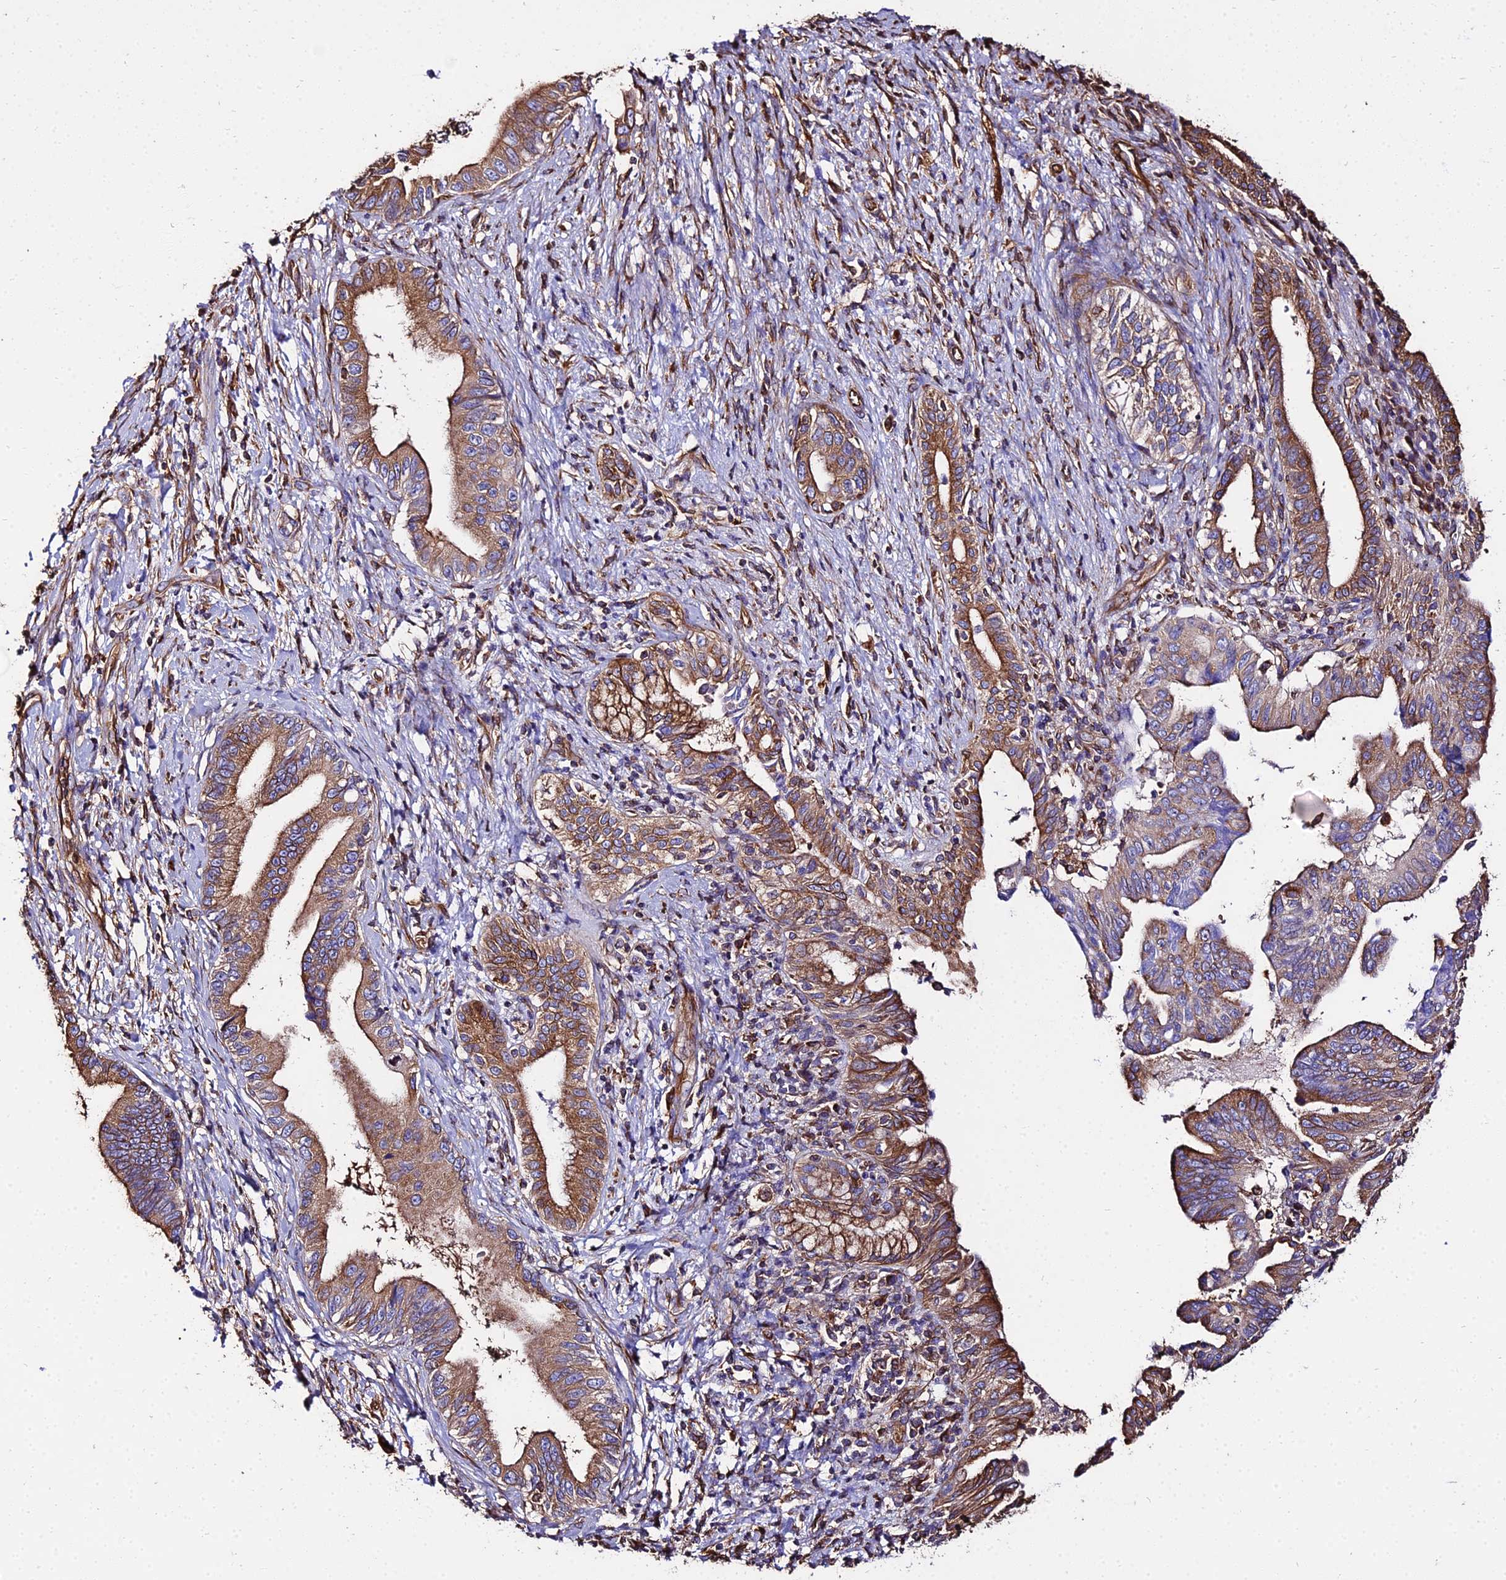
{"staining": {"intensity": "moderate", "quantity": ">75%", "location": "cytoplasmic/membranous"}, "tissue": "pancreatic cancer", "cell_type": "Tumor cells", "image_type": "cancer", "snomed": [{"axis": "morphology", "description": "Adenocarcinoma, NOS"}, {"axis": "topography", "description": "Pancreas"}], "caption": "Immunohistochemical staining of adenocarcinoma (pancreatic) reveals moderate cytoplasmic/membranous protein staining in approximately >75% of tumor cells.", "gene": "TUBA3D", "patient": {"sex": "female", "age": 55}}